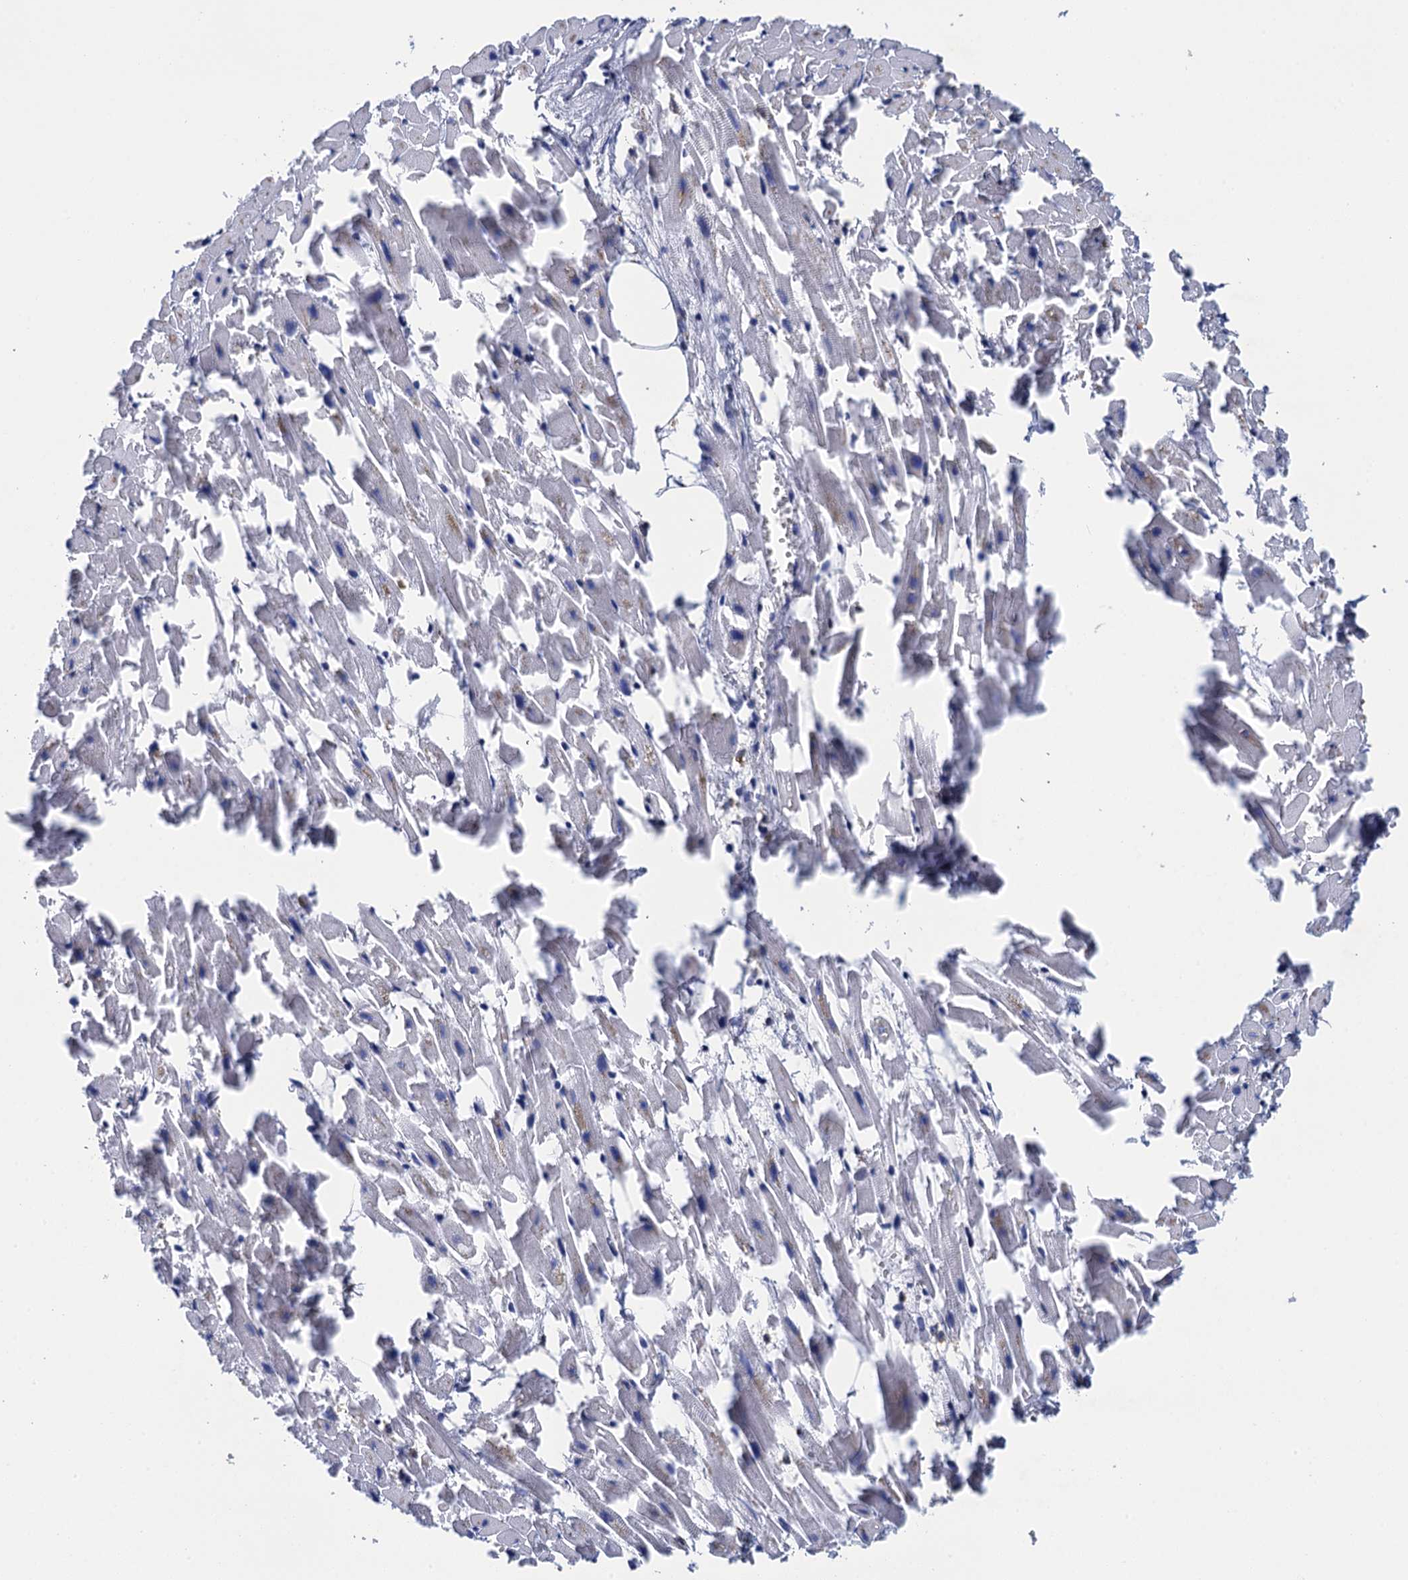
{"staining": {"intensity": "negative", "quantity": "none", "location": "none"}, "tissue": "heart muscle", "cell_type": "Cardiomyocytes", "image_type": "normal", "snomed": [{"axis": "morphology", "description": "Normal tissue, NOS"}, {"axis": "topography", "description": "Heart"}], "caption": "A micrograph of heart muscle stained for a protein displays no brown staining in cardiomyocytes.", "gene": "POGLUT3", "patient": {"sex": "female", "age": 64}}